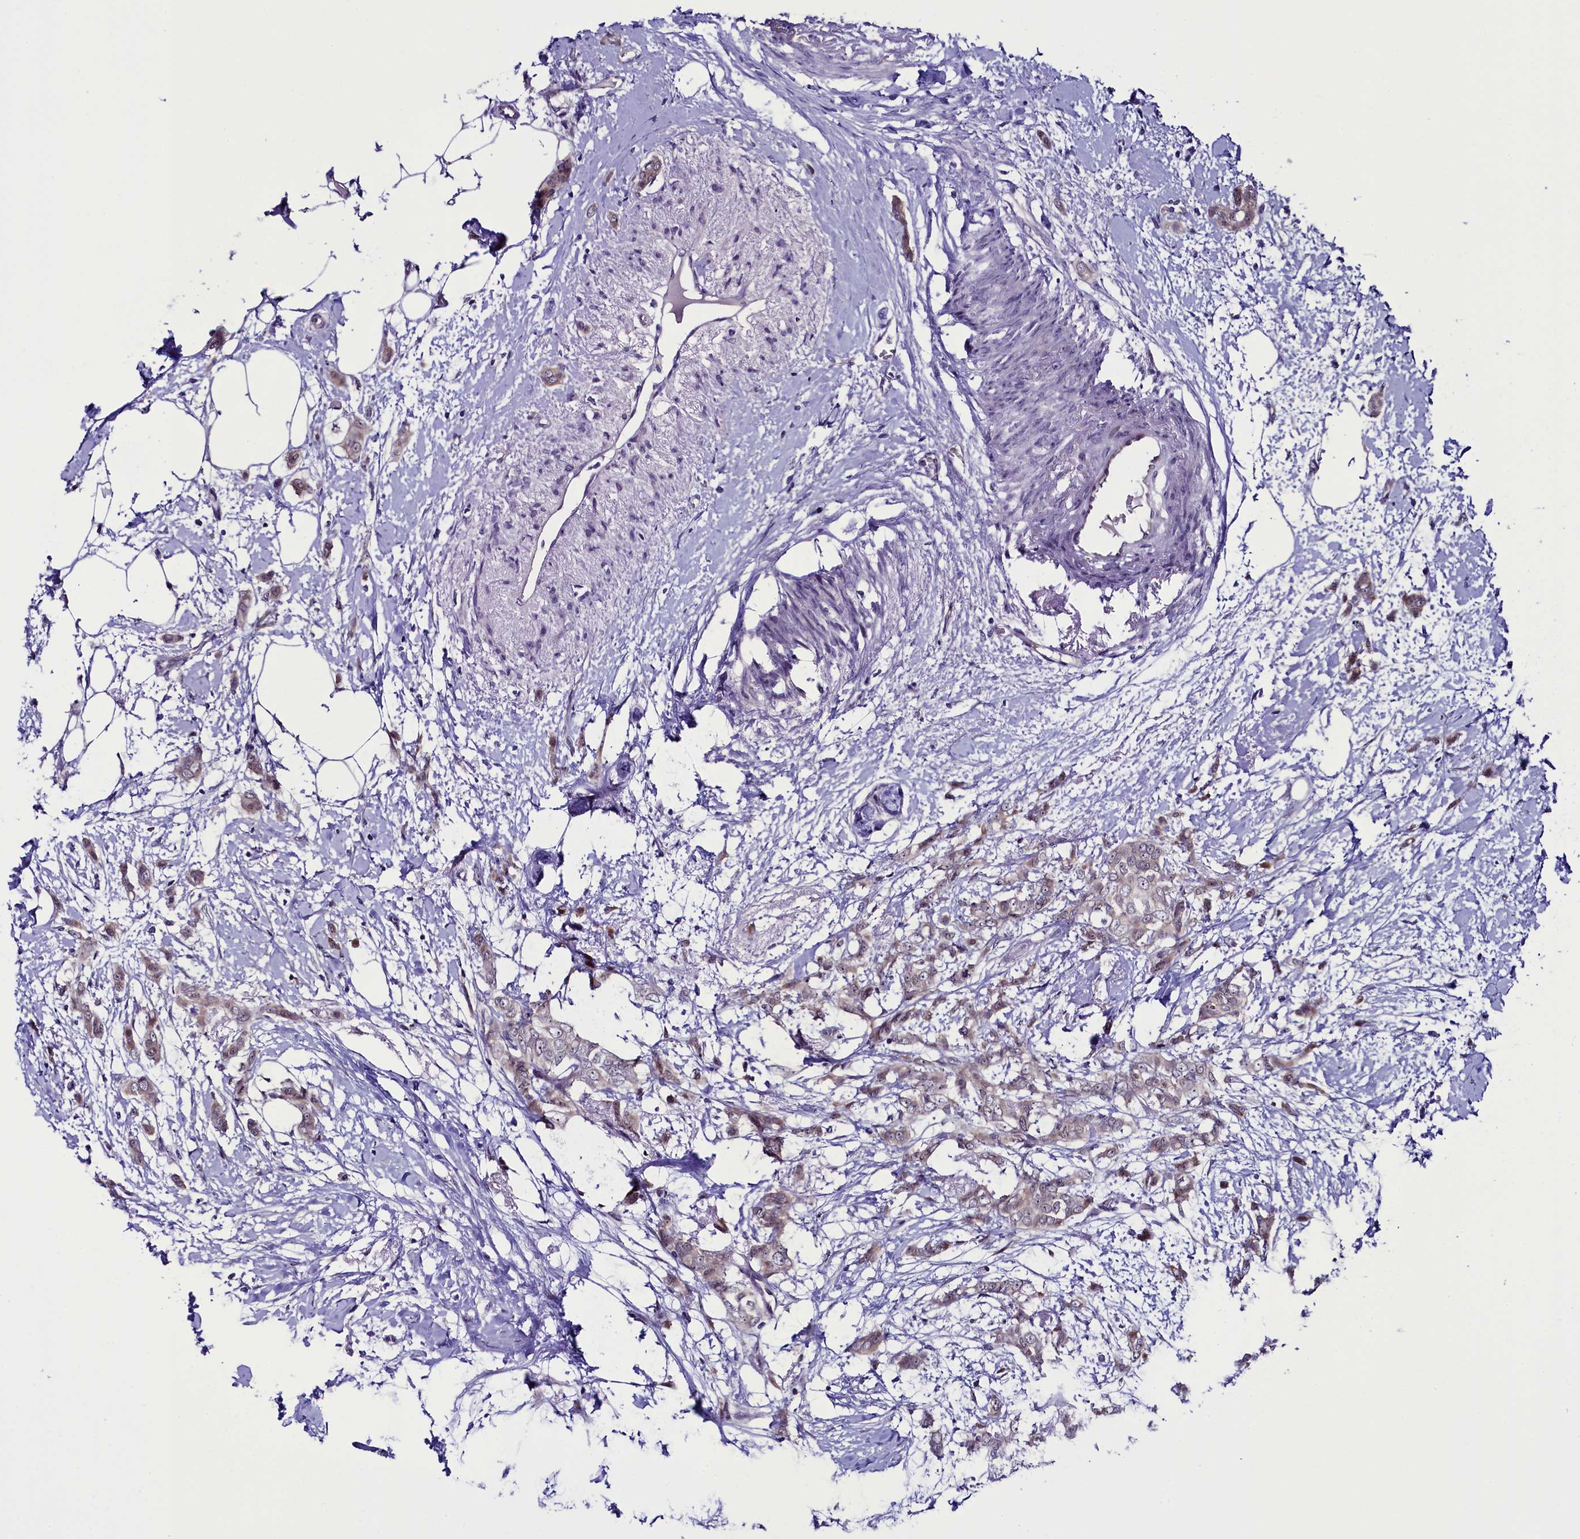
{"staining": {"intensity": "negative", "quantity": "none", "location": "none"}, "tissue": "breast cancer", "cell_type": "Tumor cells", "image_type": "cancer", "snomed": [{"axis": "morphology", "description": "Duct carcinoma"}, {"axis": "topography", "description": "Breast"}], "caption": "Protein analysis of breast cancer (intraductal carcinoma) reveals no significant staining in tumor cells. (DAB immunohistochemistry visualized using brightfield microscopy, high magnification).", "gene": "CCDC106", "patient": {"sex": "female", "age": 72}}